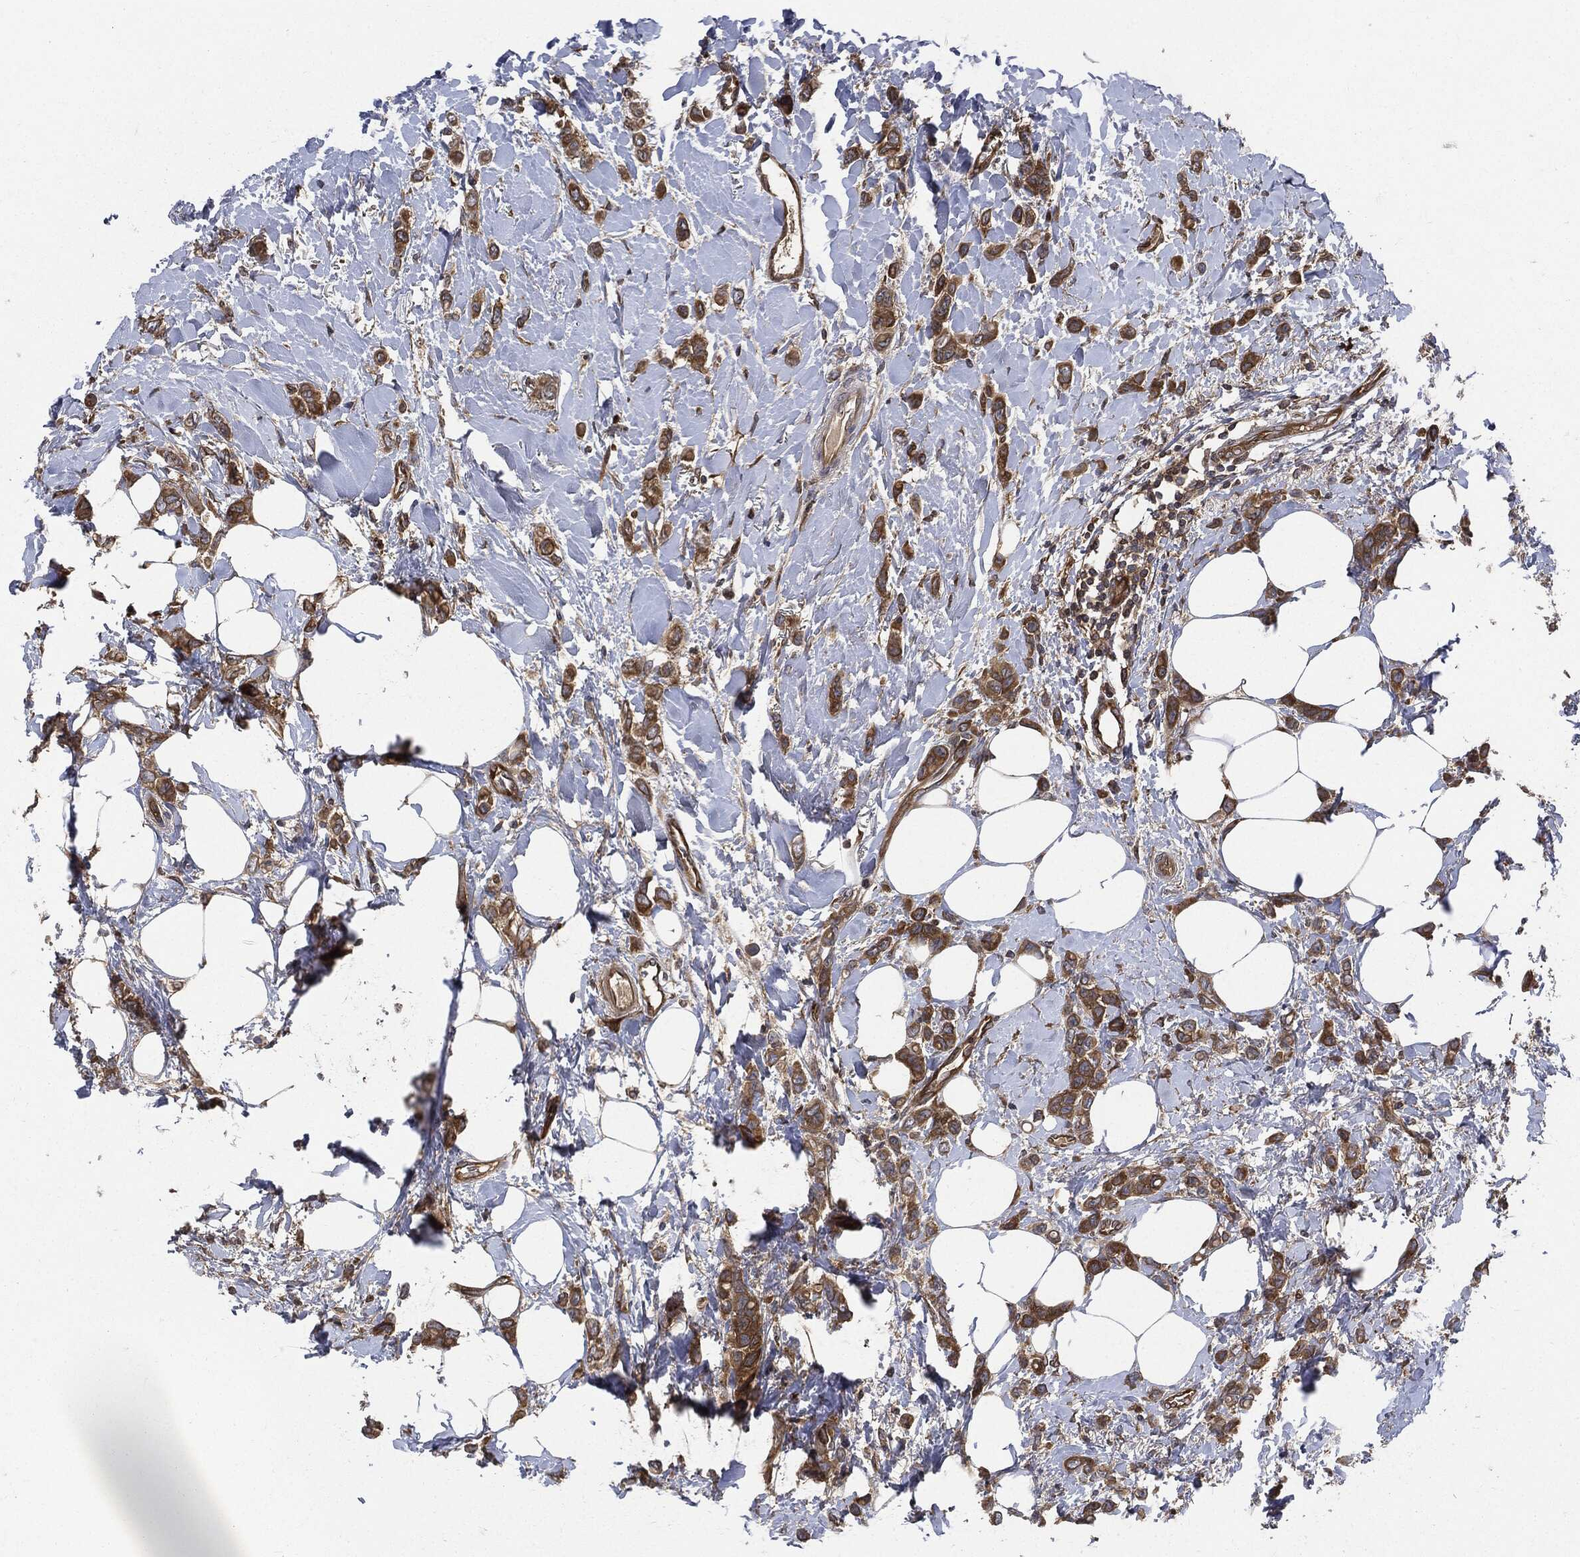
{"staining": {"intensity": "moderate", "quantity": ">75%", "location": "cytoplasmic/membranous"}, "tissue": "breast cancer", "cell_type": "Tumor cells", "image_type": "cancer", "snomed": [{"axis": "morphology", "description": "Lobular carcinoma"}, {"axis": "topography", "description": "Breast"}], "caption": "Approximately >75% of tumor cells in lobular carcinoma (breast) reveal moderate cytoplasmic/membranous protein expression as visualized by brown immunohistochemical staining.", "gene": "XPNPEP1", "patient": {"sex": "female", "age": 66}}